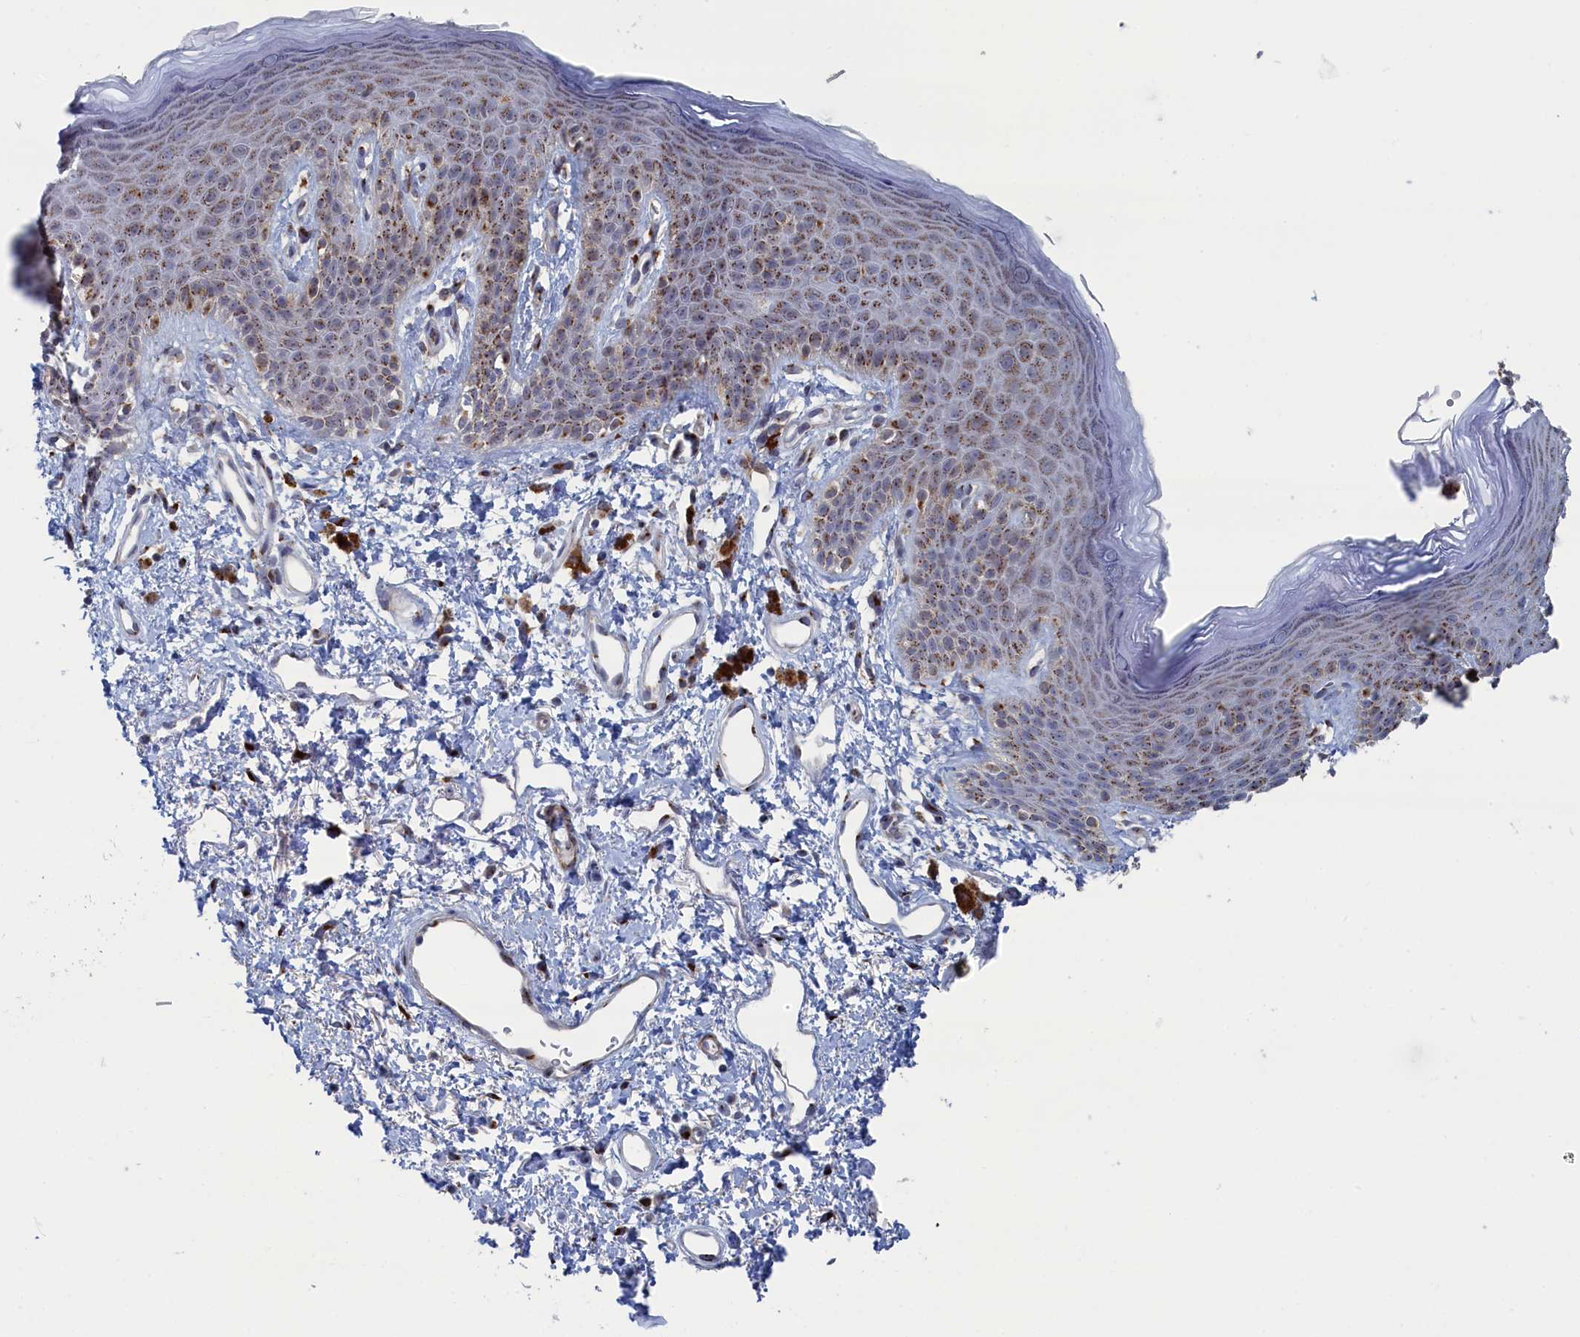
{"staining": {"intensity": "moderate", "quantity": "25%-75%", "location": "cytoplasmic/membranous"}, "tissue": "skin", "cell_type": "Epidermal cells", "image_type": "normal", "snomed": [{"axis": "morphology", "description": "Normal tissue, NOS"}, {"axis": "topography", "description": "Anal"}], "caption": "Benign skin exhibits moderate cytoplasmic/membranous positivity in about 25%-75% of epidermal cells The staining is performed using DAB (3,3'-diaminobenzidine) brown chromogen to label protein expression. The nuclei are counter-stained blue using hematoxylin..", "gene": "IRX1", "patient": {"sex": "female", "age": 46}}